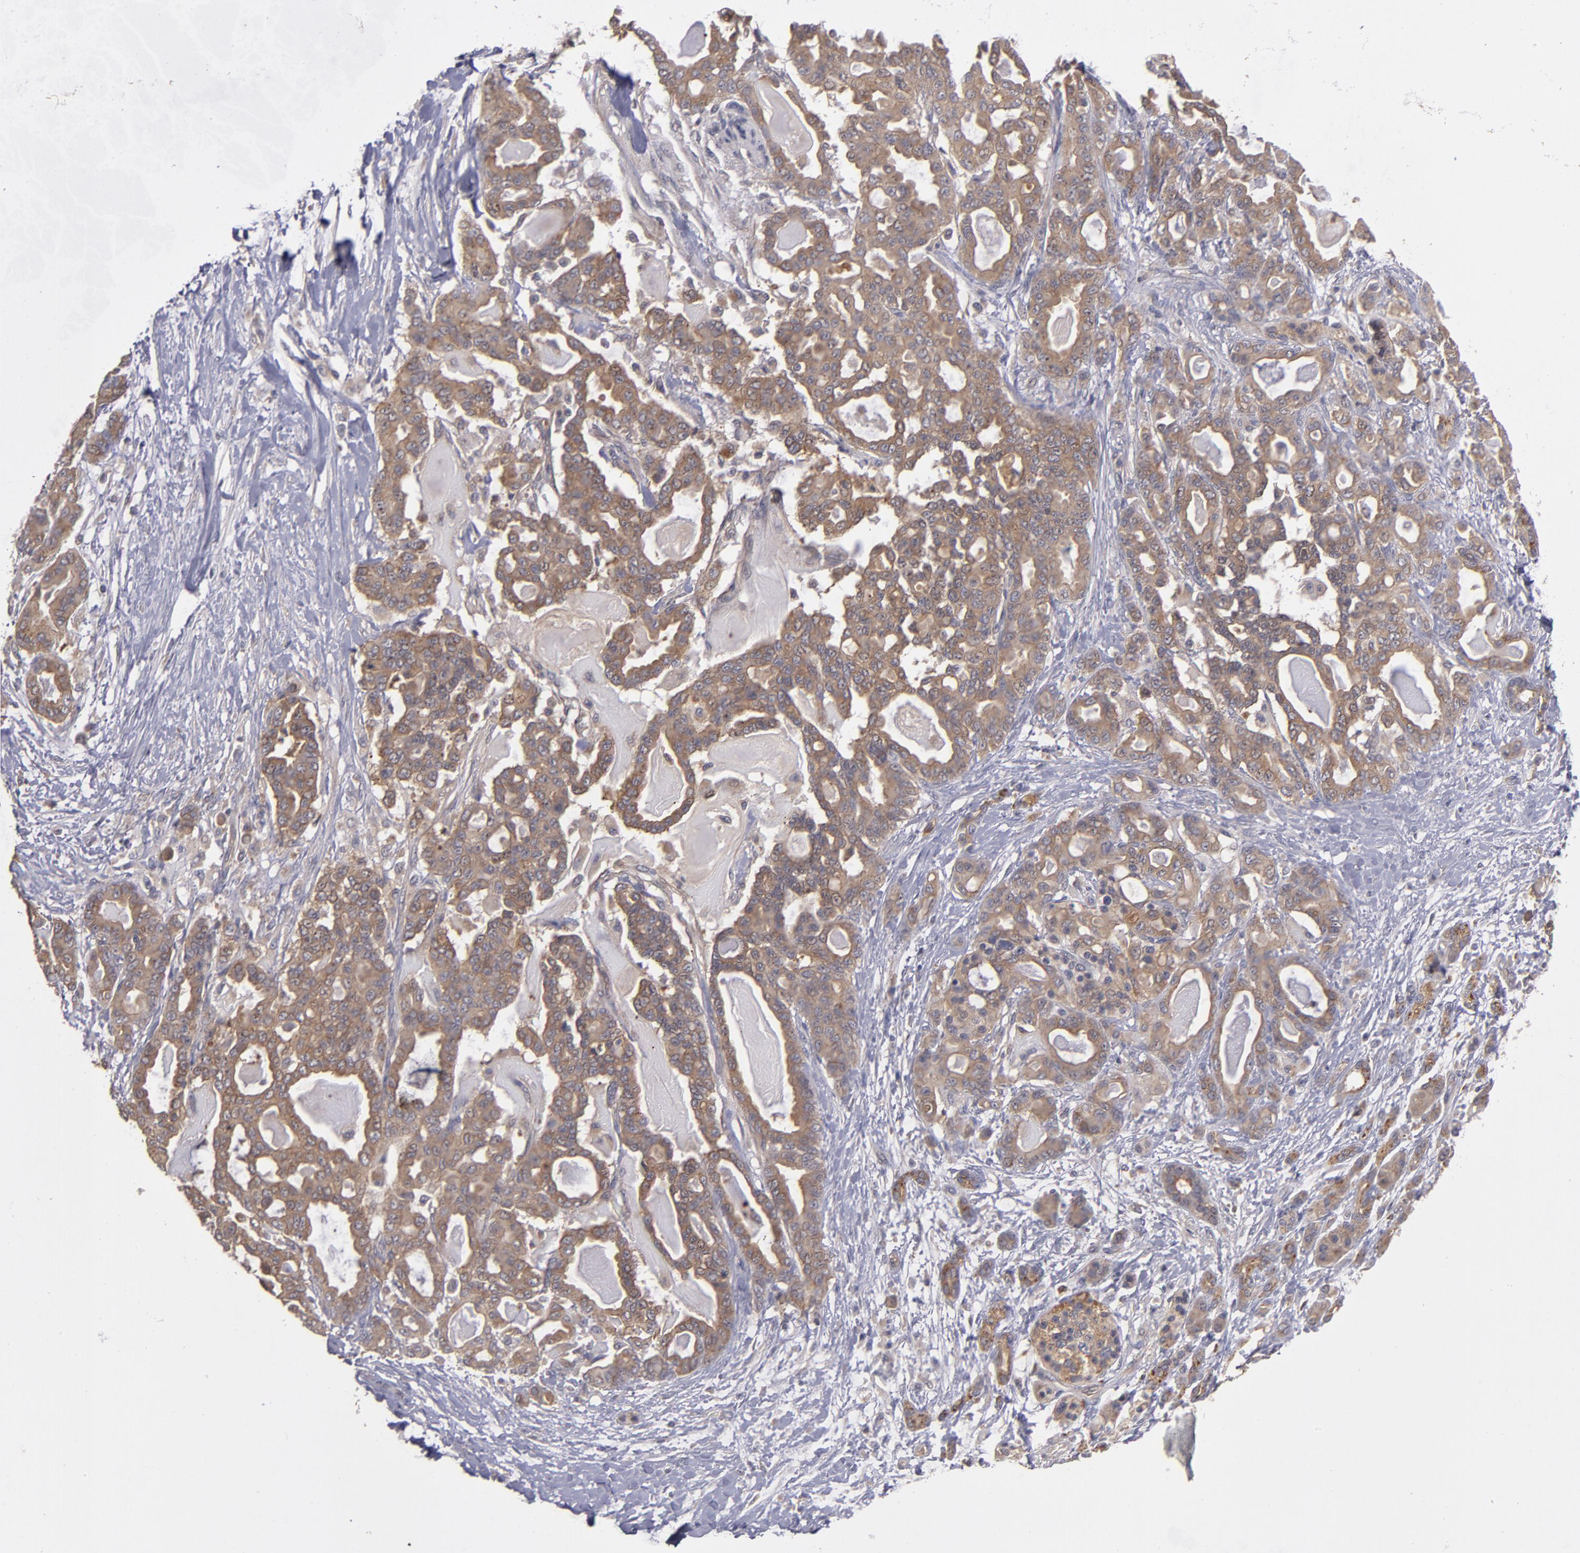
{"staining": {"intensity": "moderate", "quantity": ">75%", "location": "cytoplasmic/membranous"}, "tissue": "pancreatic cancer", "cell_type": "Tumor cells", "image_type": "cancer", "snomed": [{"axis": "morphology", "description": "Adenocarcinoma, NOS"}, {"axis": "topography", "description": "Pancreas"}], "caption": "Adenocarcinoma (pancreatic) stained with IHC demonstrates moderate cytoplasmic/membranous expression in about >75% of tumor cells.", "gene": "CTSO", "patient": {"sex": "male", "age": 63}}